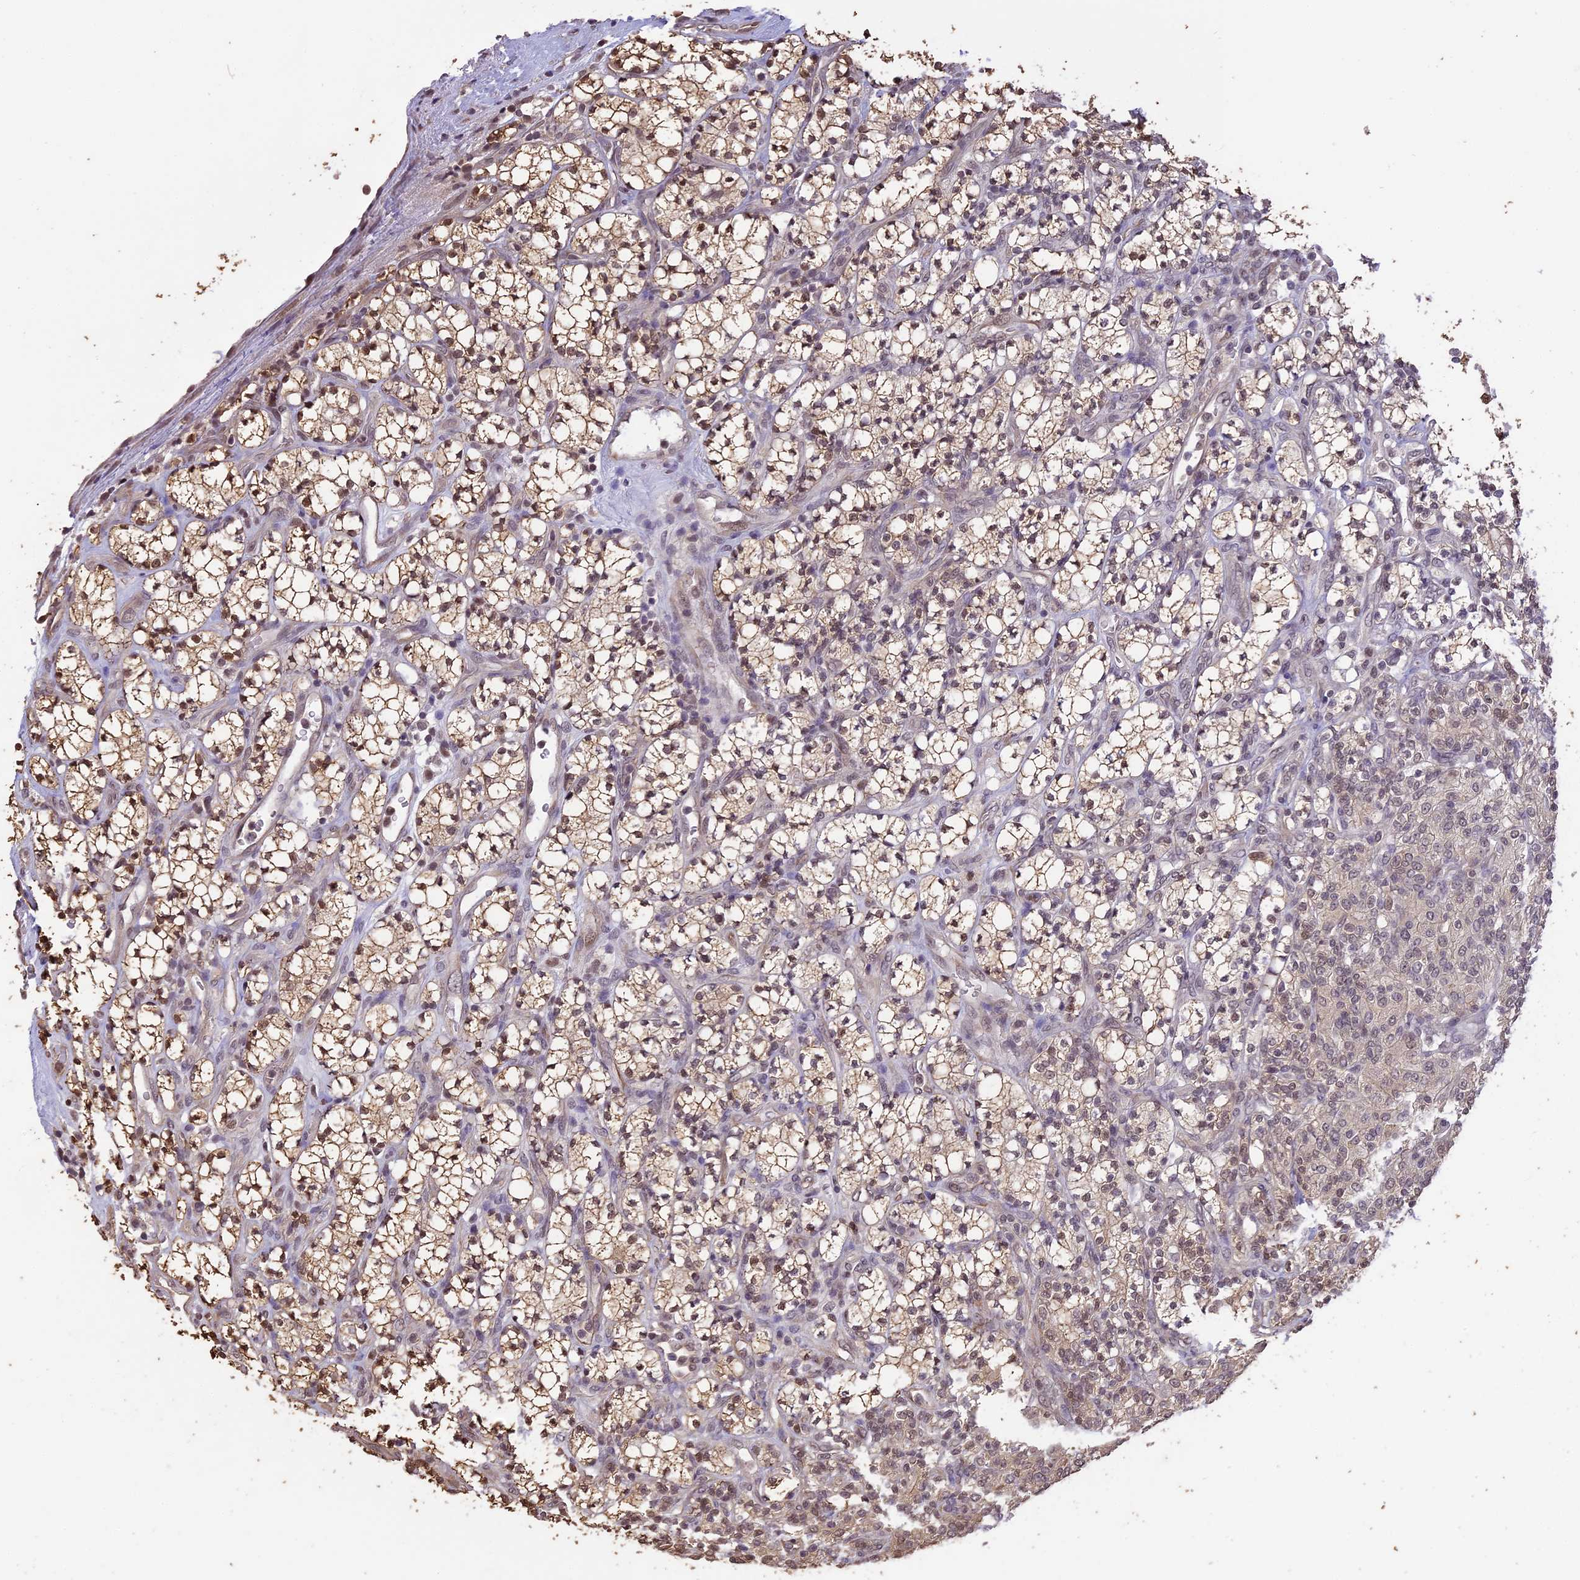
{"staining": {"intensity": "moderate", "quantity": ">75%", "location": "cytoplasmic/membranous,nuclear"}, "tissue": "renal cancer", "cell_type": "Tumor cells", "image_type": "cancer", "snomed": [{"axis": "morphology", "description": "Adenocarcinoma, NOS"}, {"axis": "topography", "description": "Kidney"}], "caption": "Human renal cancer stained for a protein (brown) demonstrates moderate cytoplasmic/membranous and nuclear positive expression in about >75% of tumor cells.", "gene": "TIGD7", "patient": {"sex": "male", "age": 77}}